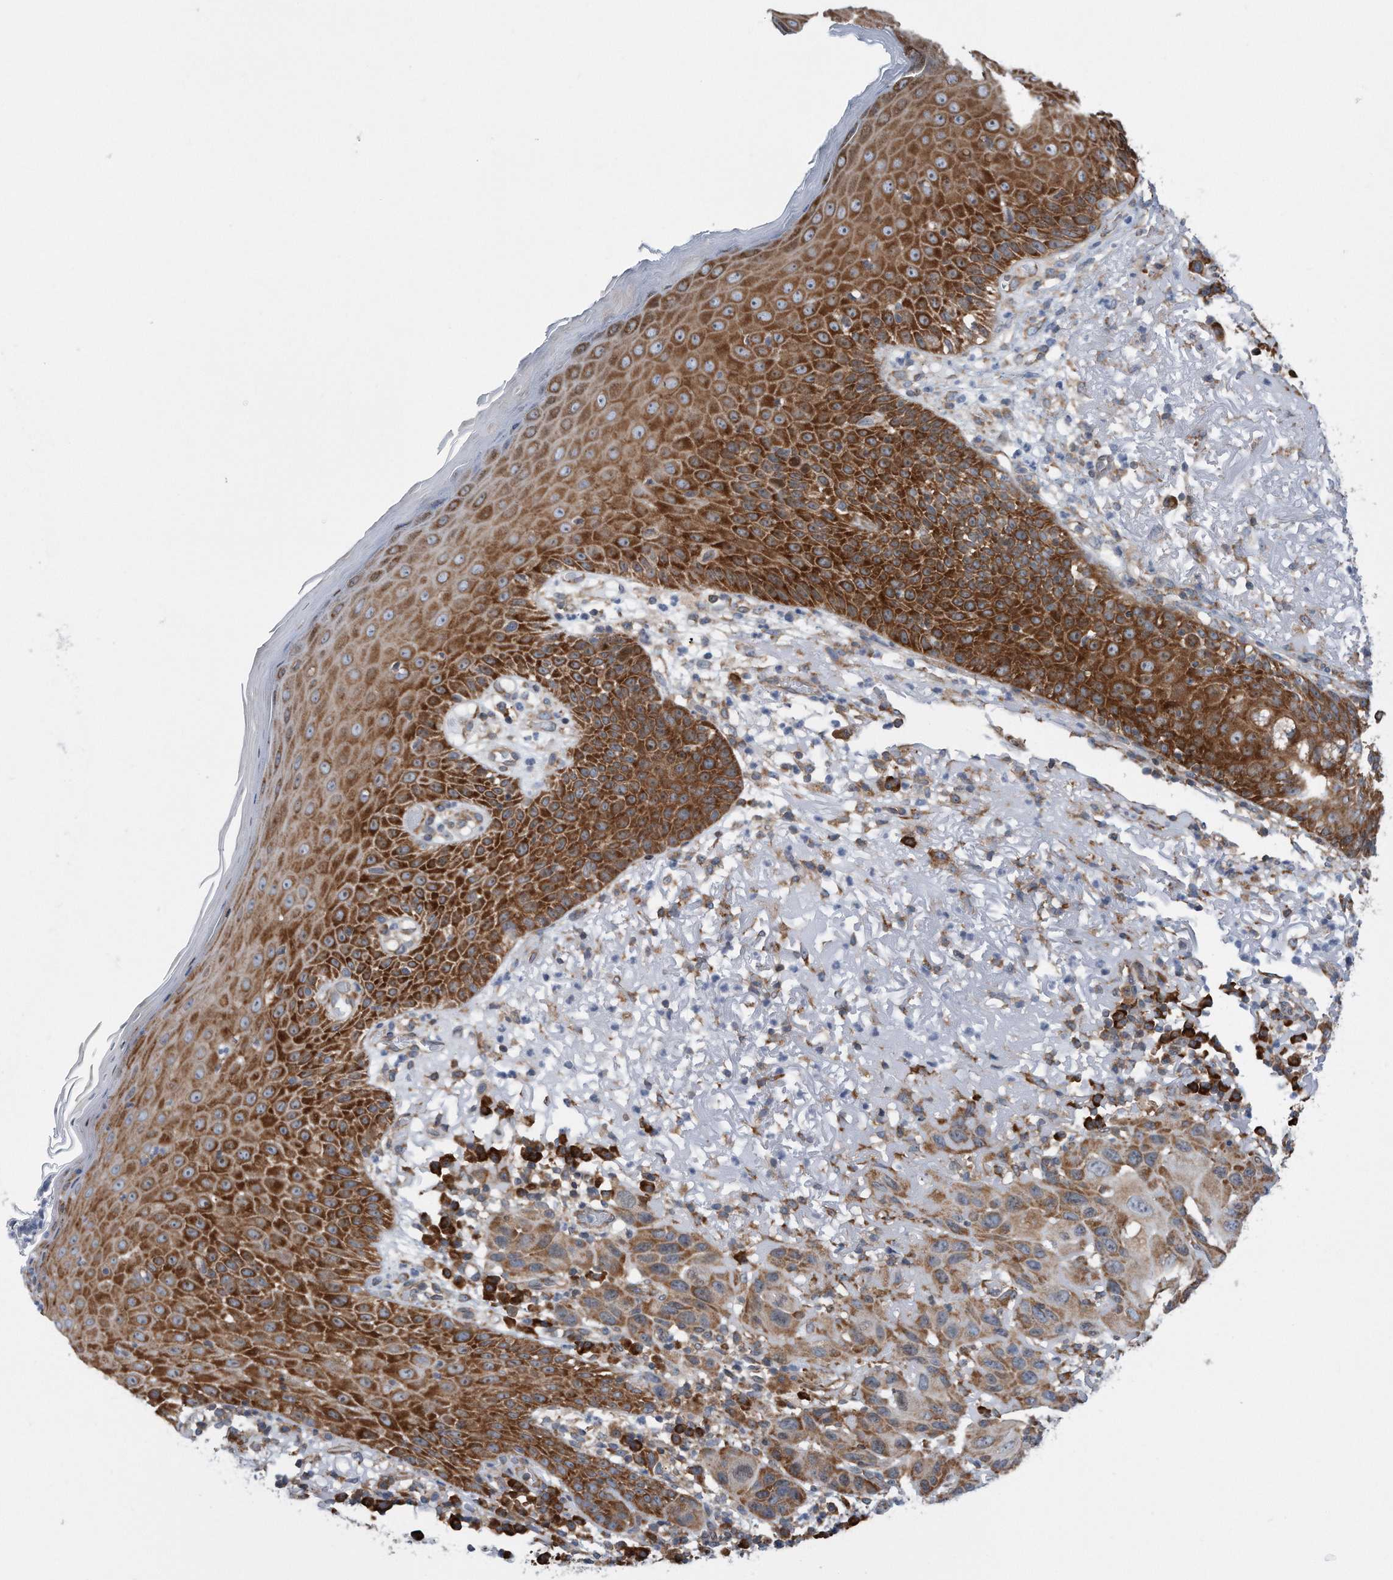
{"staining": {"intensity": "moderate", "quantity": ">75%", "location": "cytoplasmic/membranous"}, "tissue": "skin cancer", "cell_type": "Tumor cells", "image_type": "cancer", "snomed": [{"axis": "morphology", "description": "Normal tissue, NOS"}, {"axis": "morphology", "description": "Squamous cell carcinoma, NOS"}, {"axis": "topography", "description": "Skin"}], "caption": "Skin cancer (squamous cell carcinoma) stained with immunohistochemistry (IHC) exhibits moderate cytoplasmic/membranous positivity in about >75% of tumor cells.", "gene": "RPL26L1", "patient": {"sex": "female", "age": 96}}